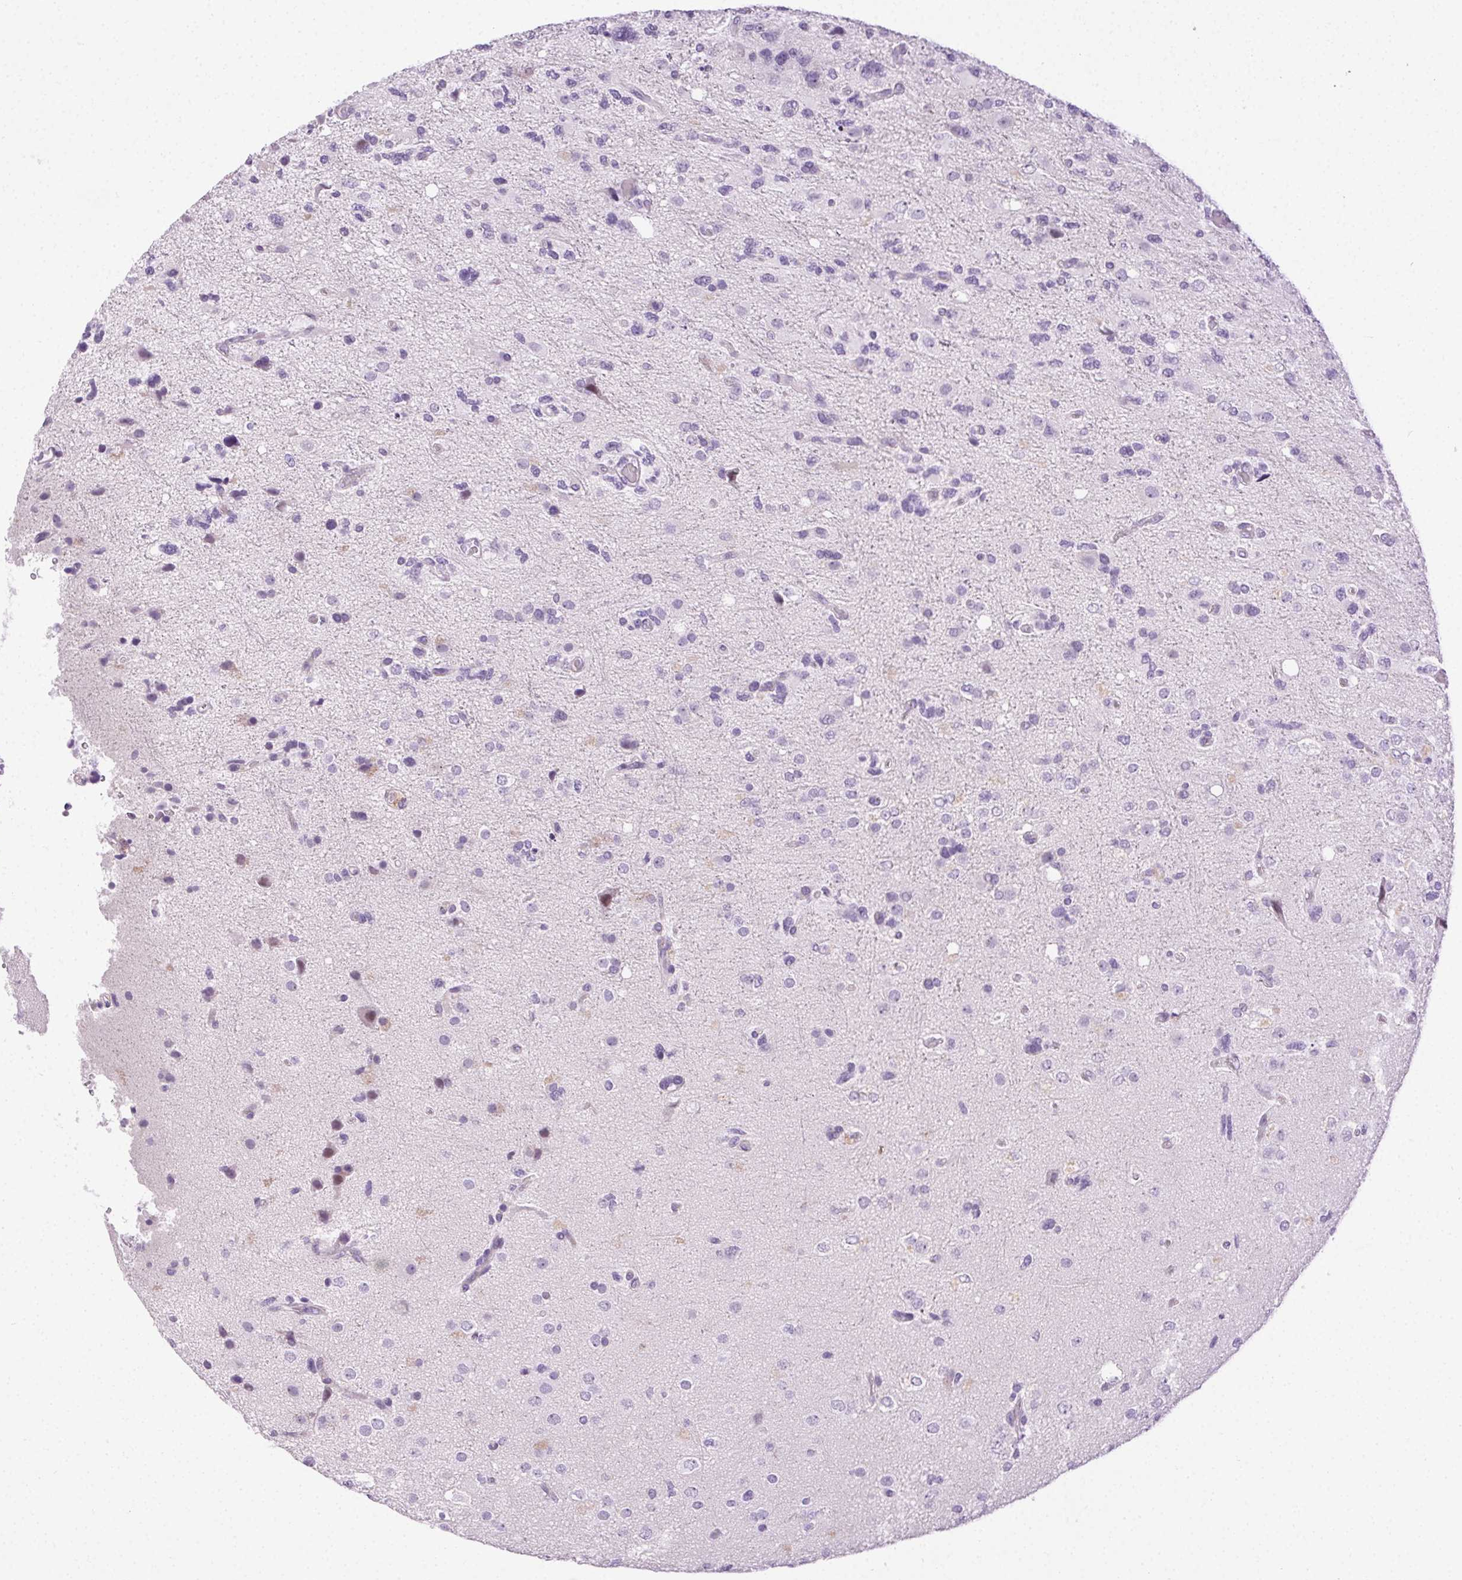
{"staining": {"intensity": "negative", "quantity": "none", "location": "none"}, "tissue": "glioma", "cell_type": "Tumor cells", "image_type": "cancer", "snomed": [{"axis": "morphology", "description": "Glioma, malignant, High grade"}, {"axis": "topography", "description": "Brain"}], "caption": "IHC micrograph of neoplastic tissue: high-grade glioma (malignant) stained with DAB displays no significant protein expression in tumor cells.", "gene": "C20orf85", "patient": {"sex": "female", "age": 71}}